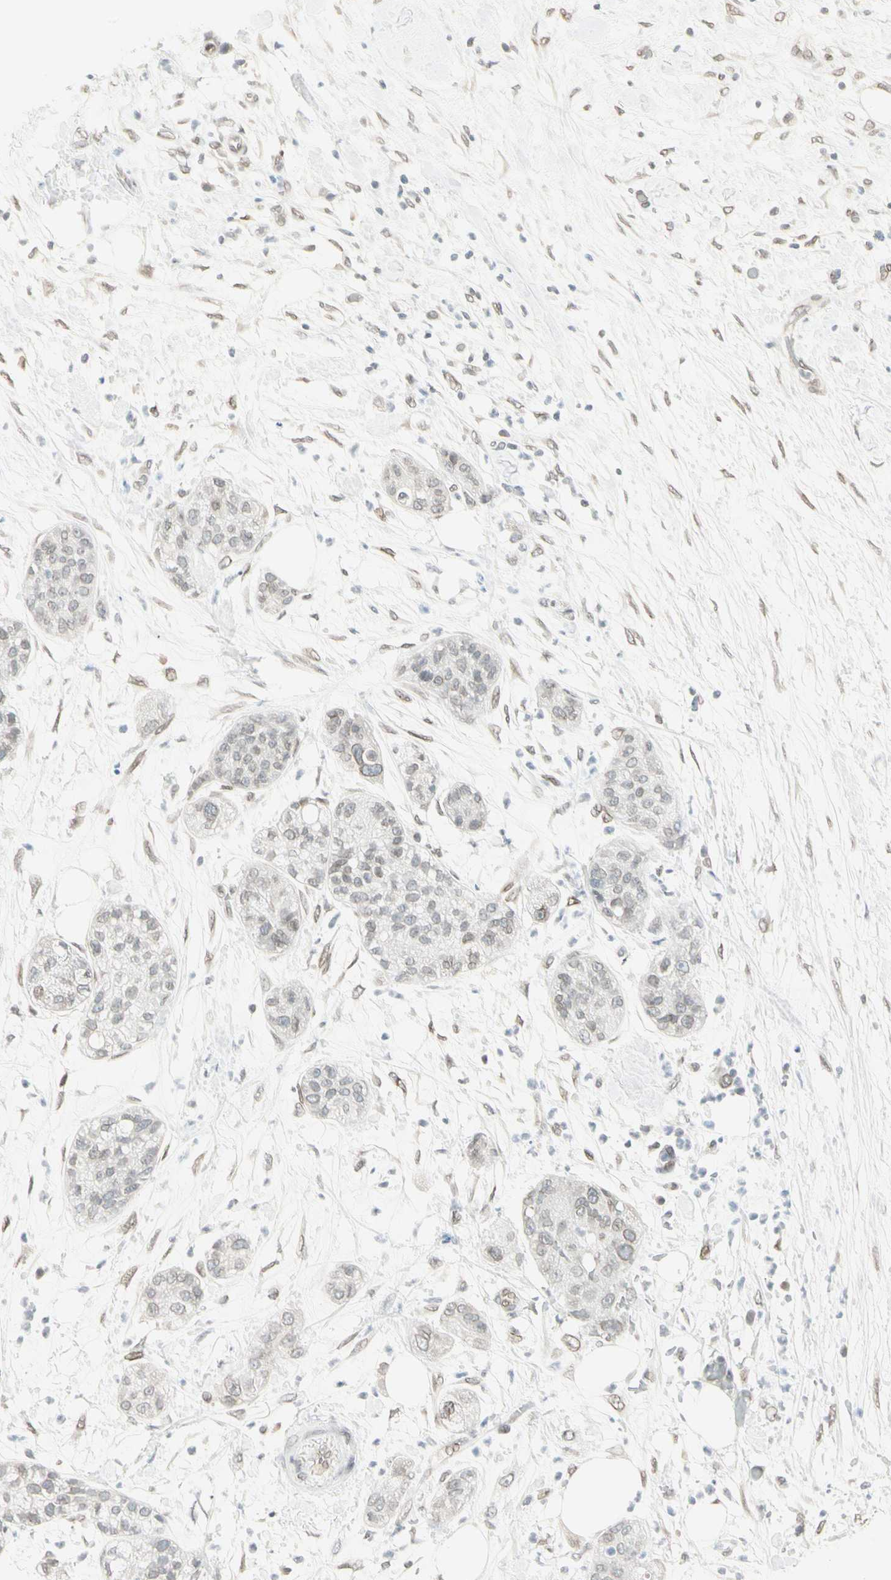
{"staining": {"intensity": "weak", "quantity": "<25%", "location": "nuclear"}, "tissue": "pancreatic cancer", "cell_type": "Tumor cells", "image_type": "cancer", "snomed": [{"axis": "morphology", "description": "Adenocarcinoma, NOS"}, {"axis": "topography", "description": "Pancreas"}], "caption": "Tumor cells show no significant protein positivity in pancreatic cancer (adenocarcinoma). (IHC, brightfield microscopy, high magnification).", "gene": "BCAN", "patient": {"sex": "female", "age": 78}}